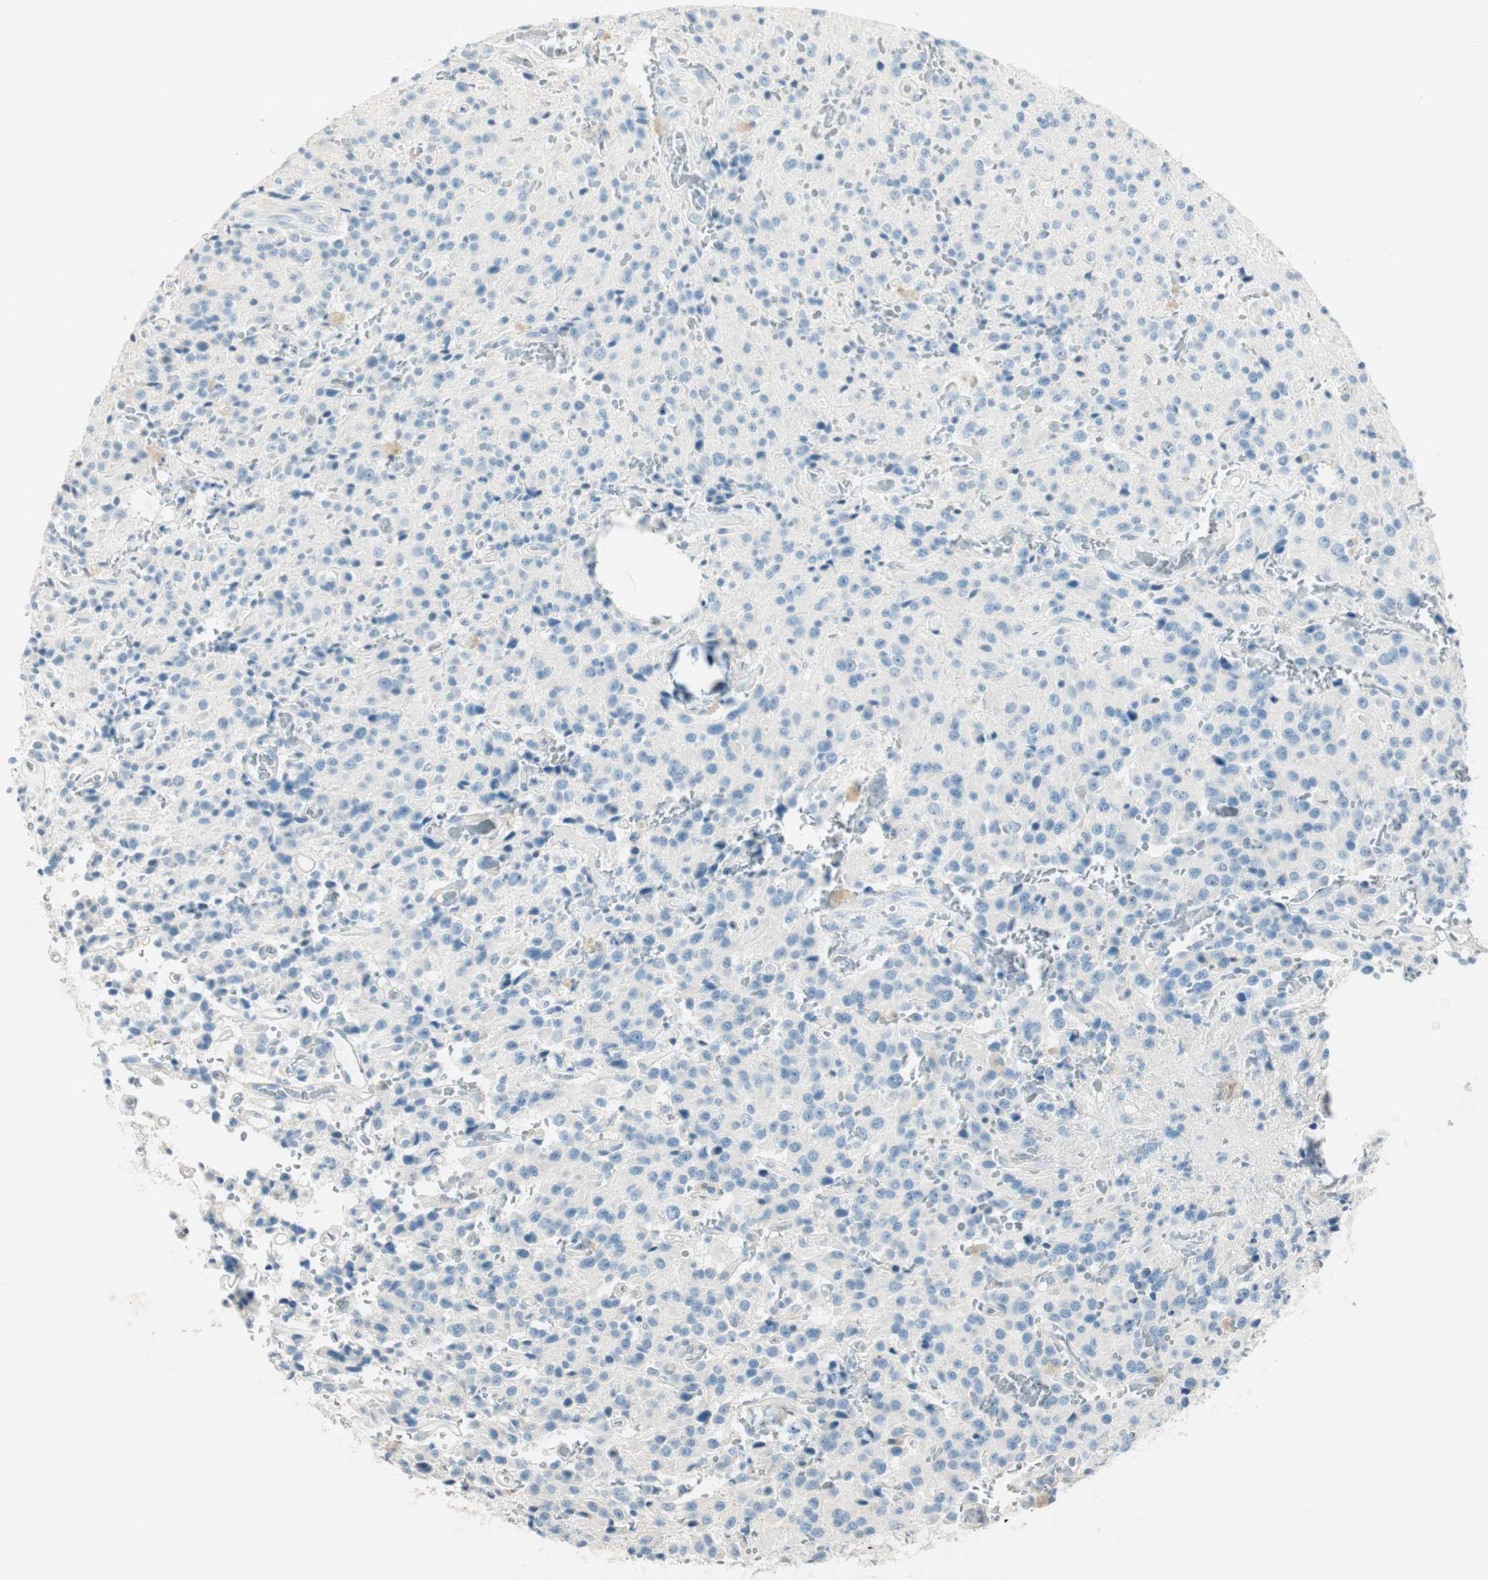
{"staining": {"intensity": "negative", "quantity": "none", "location": "none"}, "tissue": "glioma", "cell_type": "Tumor cells", "image_type": "cancer", "snomed": [{"axis": "morphology", "description": "Glioma, malignant, Low grade"}, {"axis": "topography", "description": "Brain"}], "caption": "DAB (3,3'-diaminobenzidine) immunohistochemical staining of human glioma shows no significant staining in tumor cells.", "gene": "HPGD", "patient": {"sex": "male", "age": 58}}